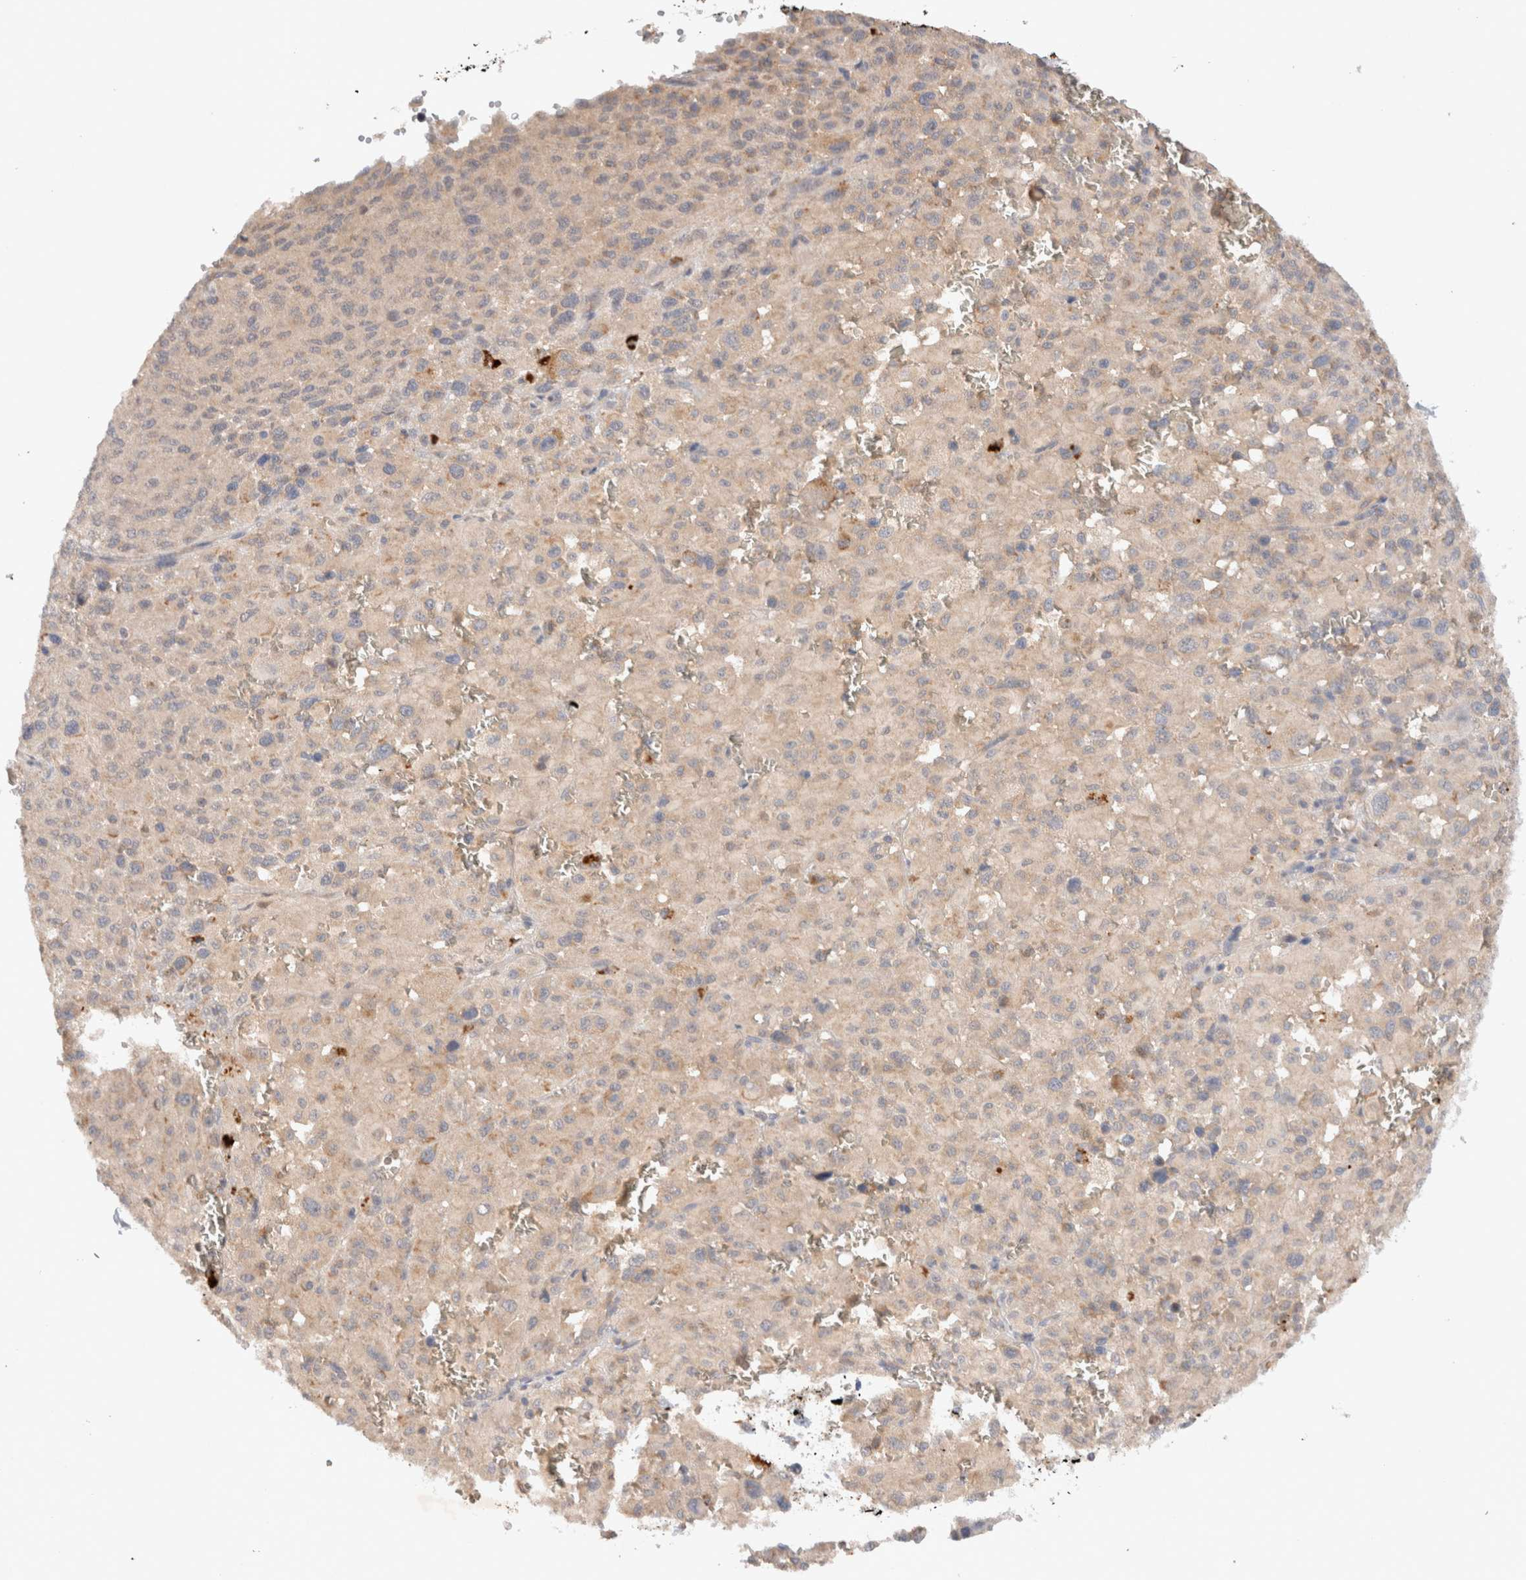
{"staining": {"intensity": "weak", "quantity": ">75%", "location": "cytoplasmic/membranous"}, "tissue": "melanoma", "cell_type": "Tumor cells", "image_type": "cancer", "snomed": [{"axis": "morphology", "description": "Malignant melanoma, Metastatic site"}, {"axis": "topography", "description": "Skin"}], "caption": "The immunohistochemical stain shows weak cytoplasmic/membranous positivity in tumor cells of melanoma tissue.", "gene": "KLHL20", "patient": {"sex": "female", "age": 74}}